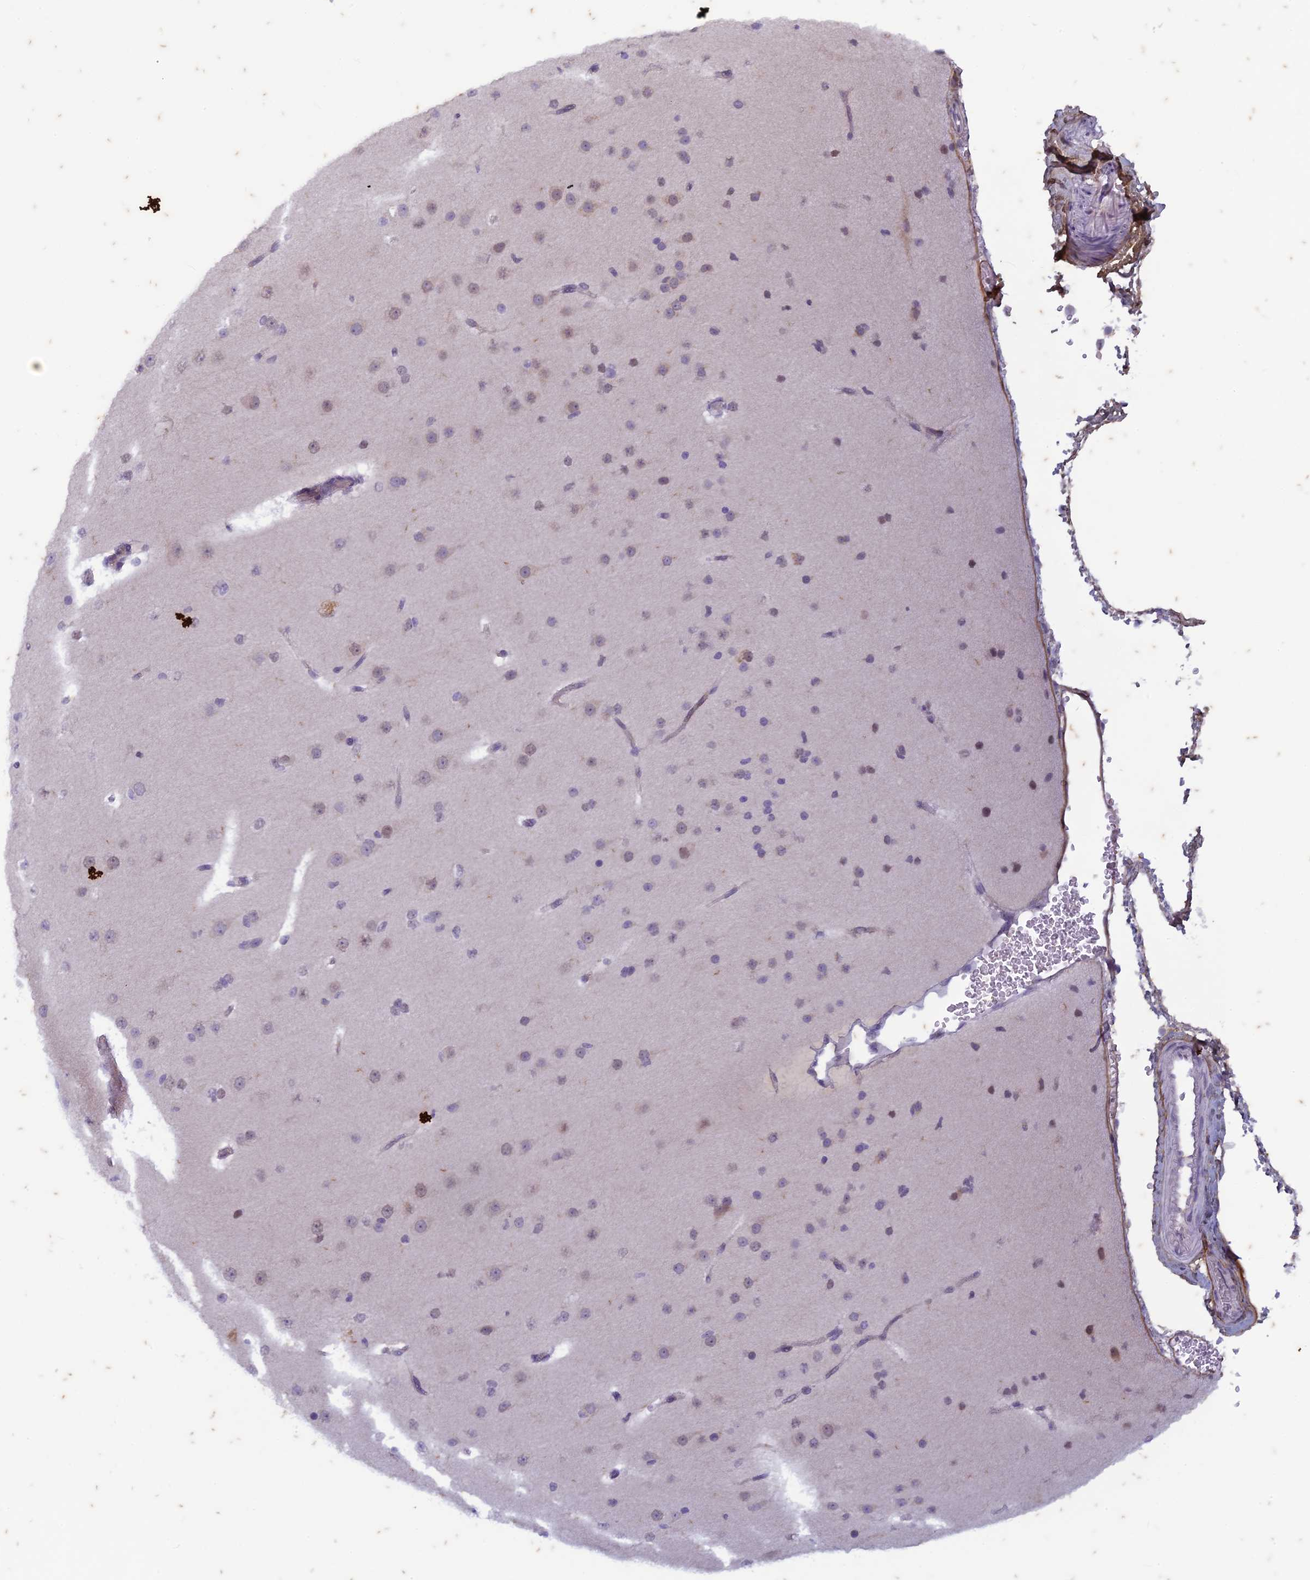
{"staining": {"intensity": "negative", "quantity": "none", "location": "none"}, "tissue": "cerebral cortex", "cell_type": "Endothelial cells", "image_type": "normal", "snomed": [{"axis": "morphology", "description": "Normal tissue, NOS"}, {"axis": "morphology", "description": "Developmental malformation"}, {"axis": "topography", "description": "Cerebral cortex"}], "caption": "An immunohistochemistry (IHC) image of normal cerebral cortex is shown. There is no staining in endothelial cells of cerebral cortex.", "gene": "PABPN1L", "patient": {"sex": "female", "age": 30}}